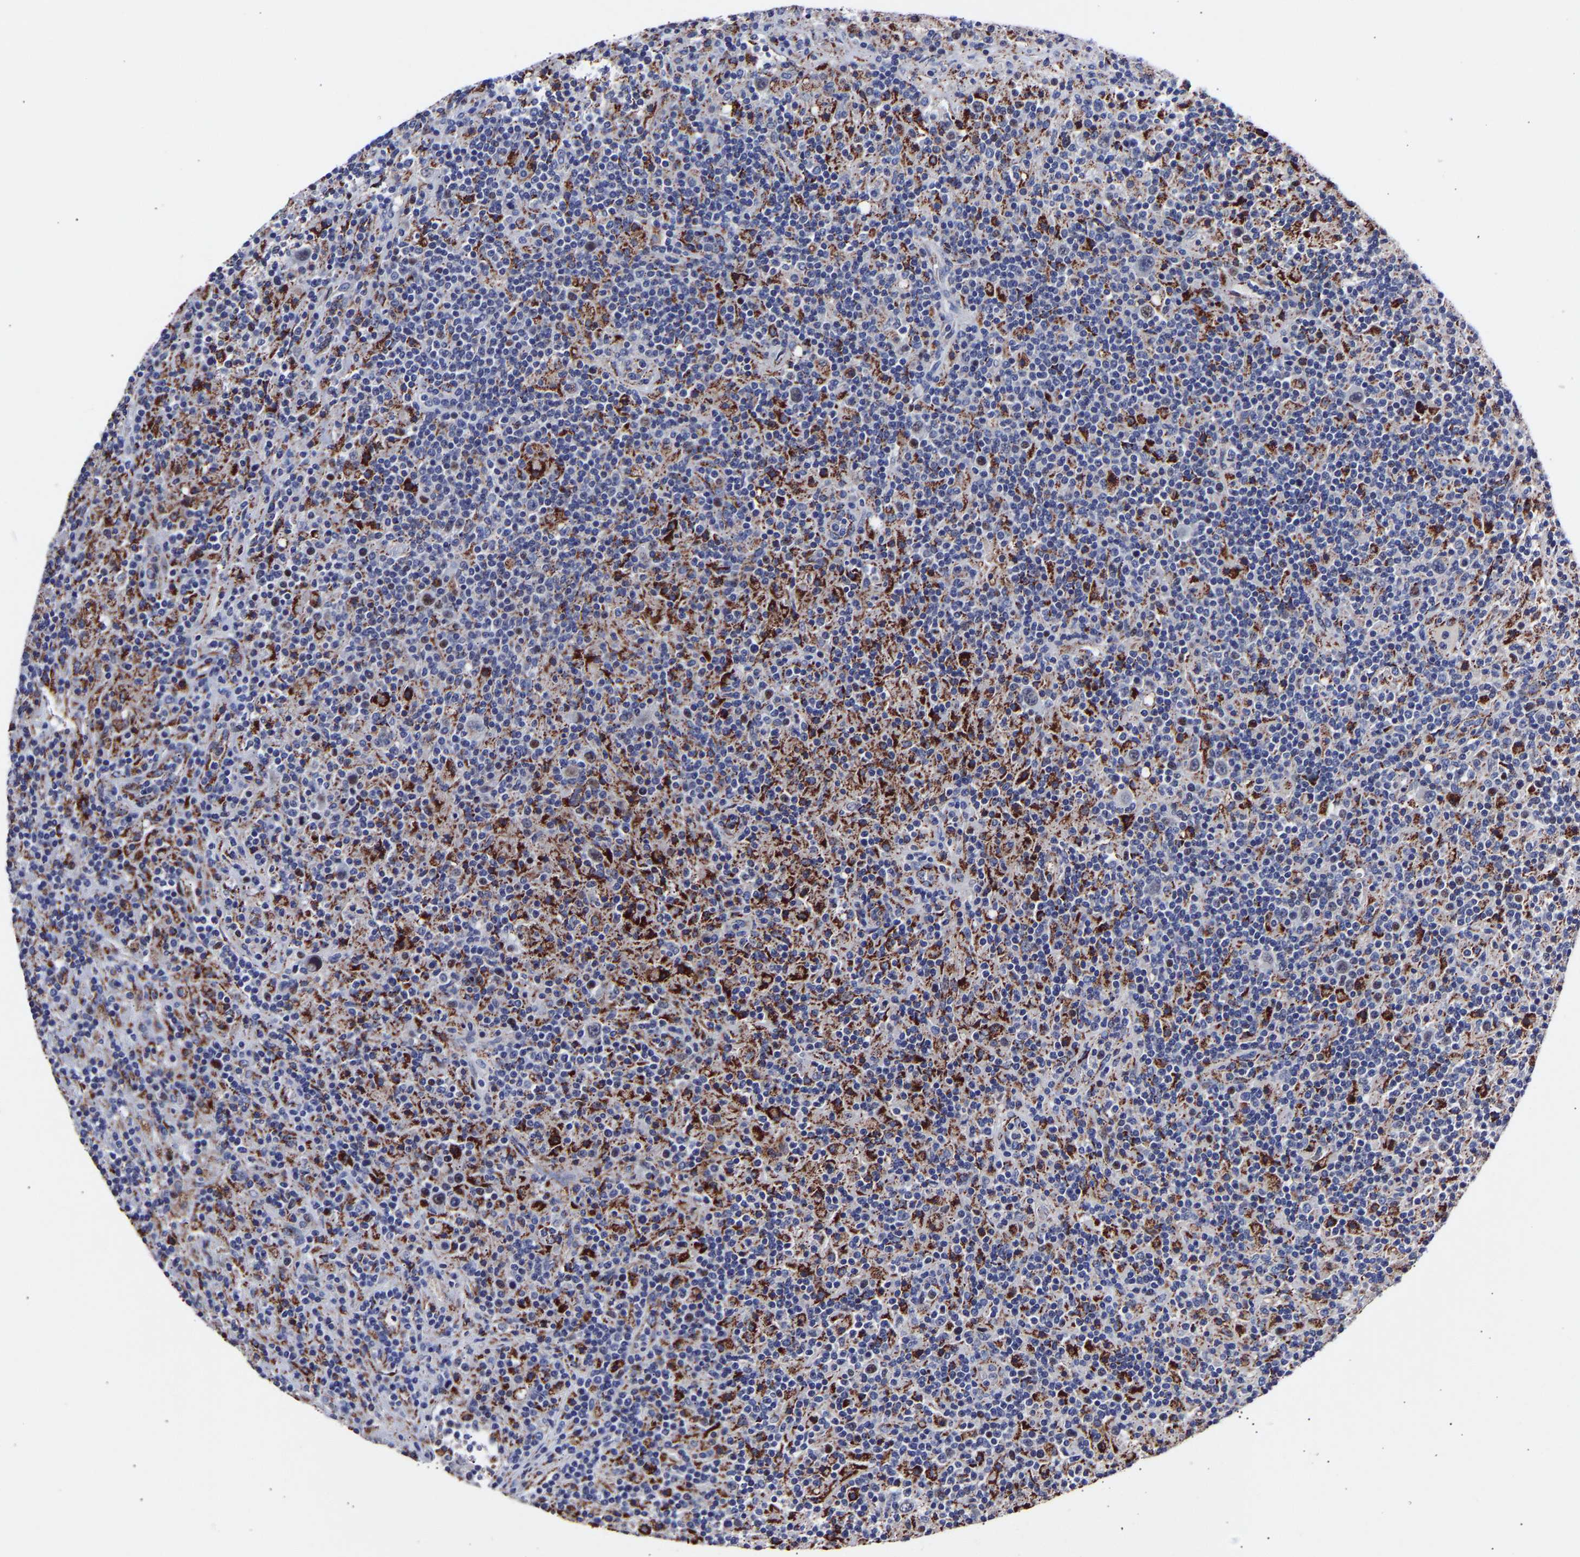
{"staining": {"intensity": "moderate", "quantity": "25%-75%", "location": "cytoplasmic/membranous,nuclear"}, "tissue": "lymphoma", "cell_type": "Tumor cells", "image_type": "cancer", "snomed": [{"axis": "morphology", "description": "Hodgkin's disease, NOS"}, {"axis": "topography", "description": "Lymph node"}], "caption": "Tumor cells show moderate cytoplasmic/membranous and nuclear positivity in about 25%-75% of cells in lymphoma.", "gene": "SEM1", "patient": {"sex": "male", "age": 70}}